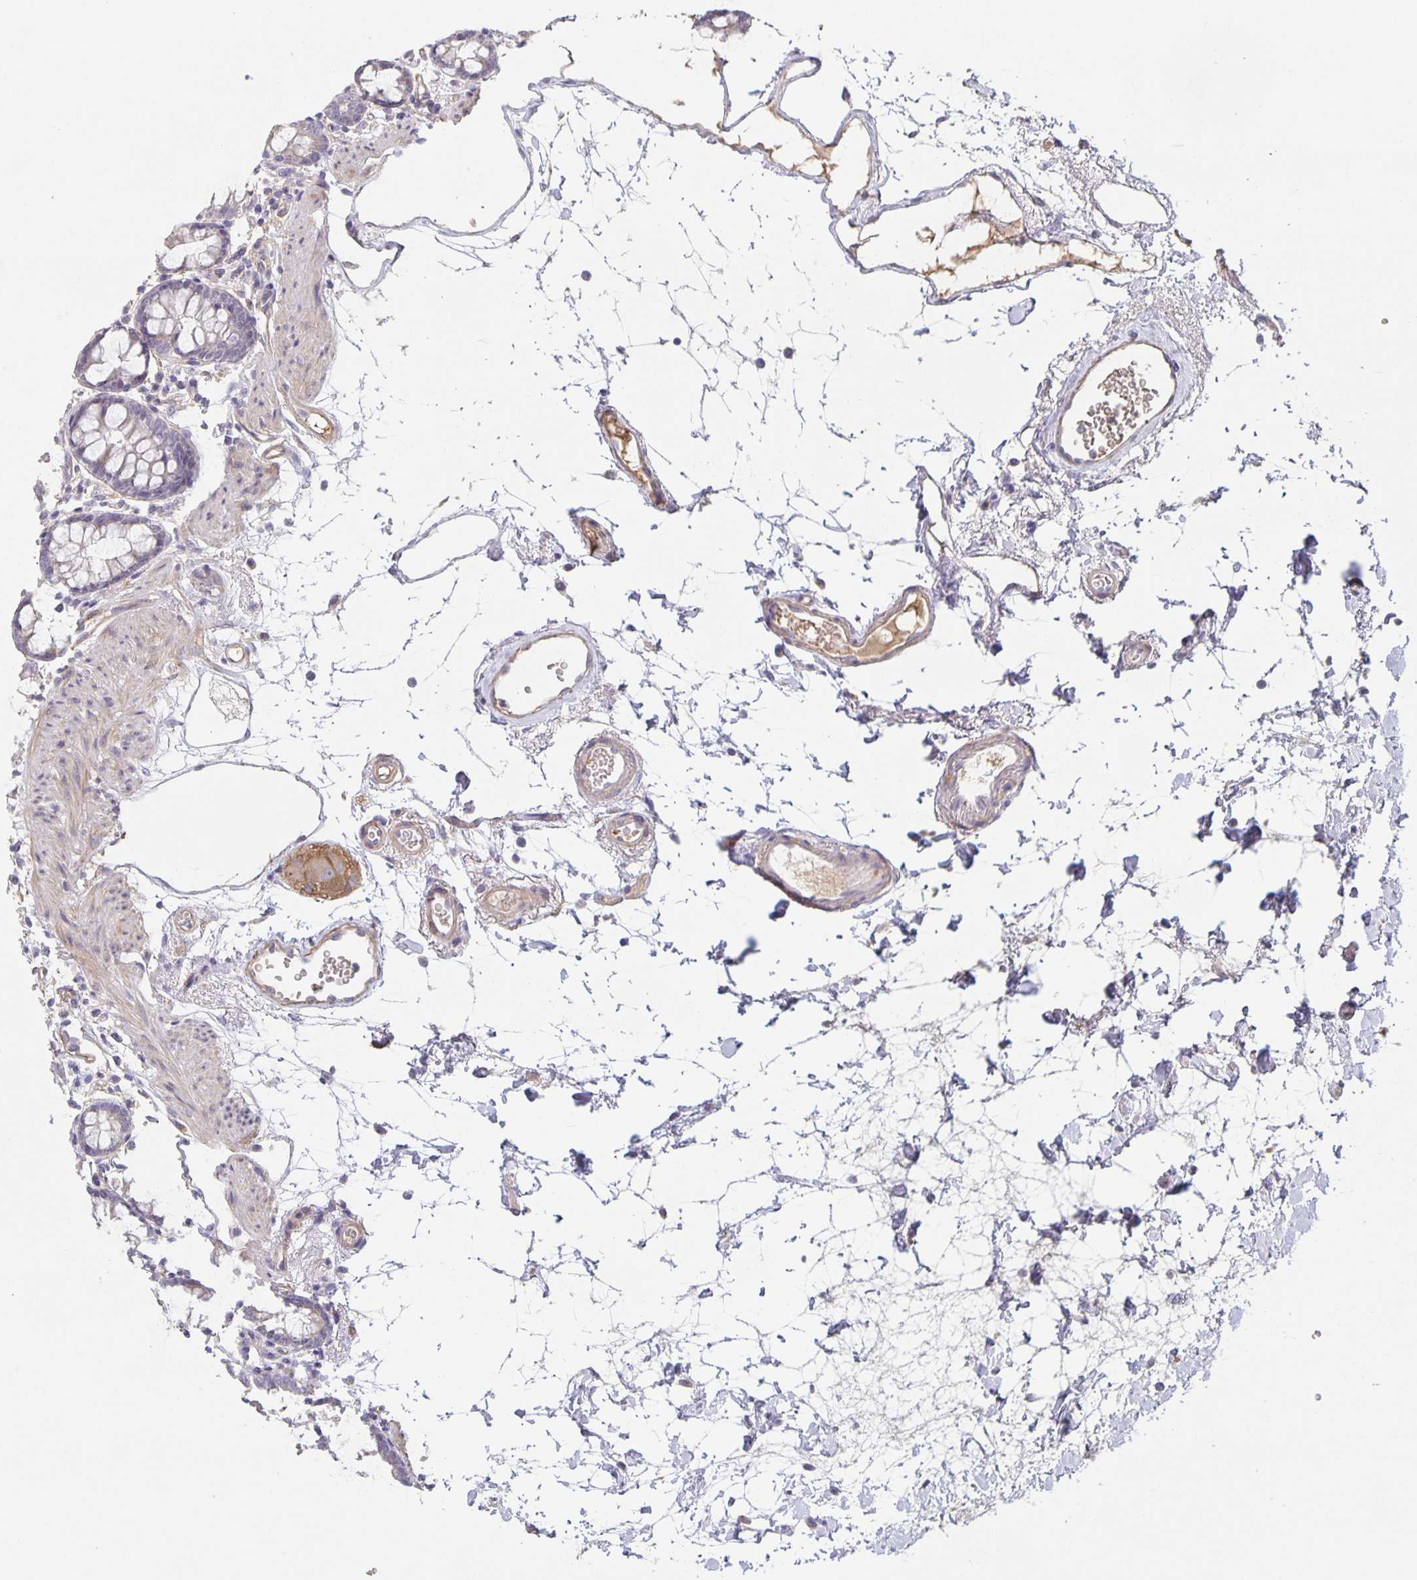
{"staining": {"intensity": "weak", "quantity": "25%-75%", "location": "cytoplasmic/membranous"}, "tissue": "colon", "cell_type": "Endothelial cells", "image_type": "normal", "snomed": [{"axis": "morphology", "description": "Normal tissue, NOS"}, {"axis": "topography", "description": "Colon"}], "caption": "The image exhibits a brown stain indicating the presence of a protein in the cytoplasmic/membranous of endothelial cells in colon.", "gene": "SRCIN1", "patient": {"sex": "female", "age": 84}}